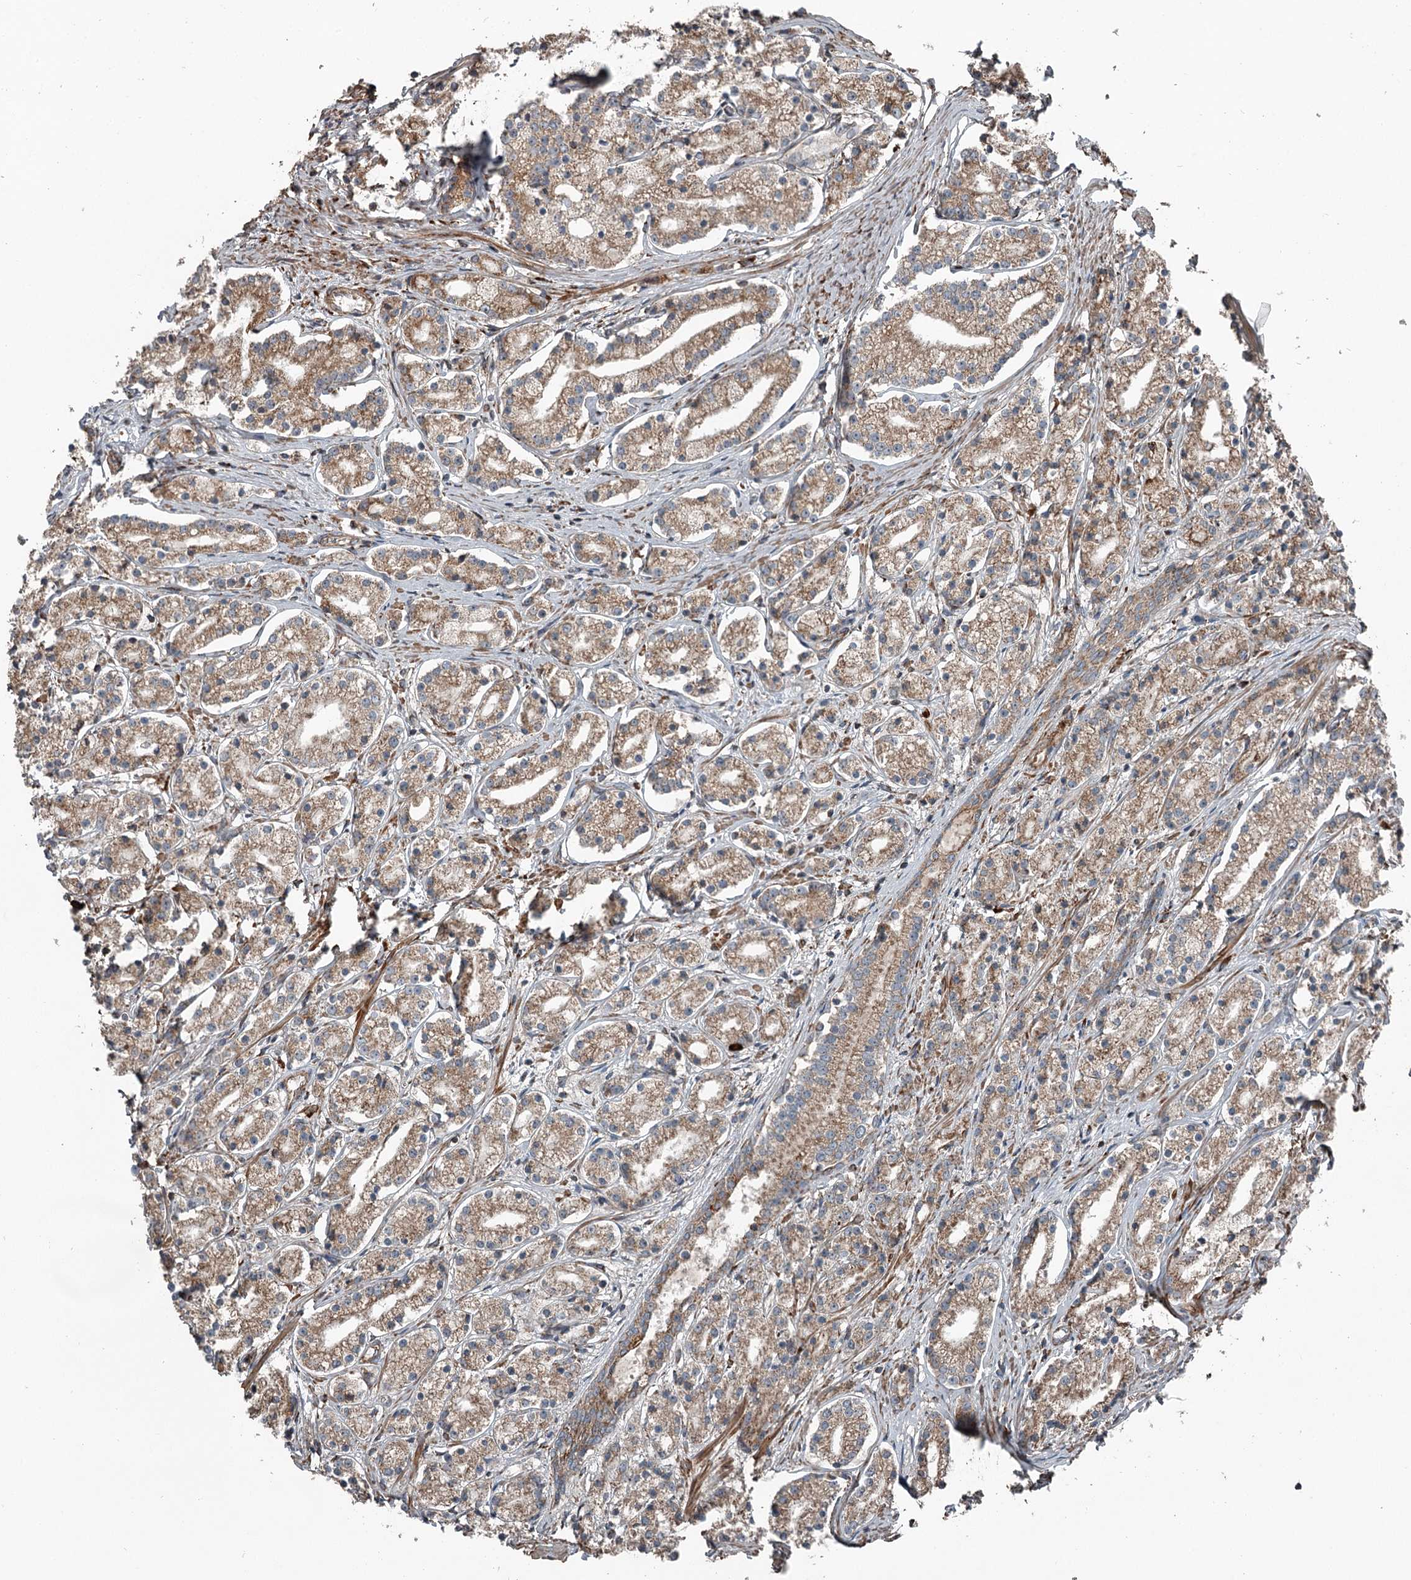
{"staining": {"intensity": "moderate", "quantity": ">75%", "location": "cytoplasmic/membranous"}, "tissue": "prostate cancer", "cell_type": "Tumor cells", "image_type": "cancer", "snomed": [{"axis": "morphology", "description": "Adenocarcinoma, High grade"}, {"axis": "topography", "description": "Prostate"}], "caption": "Moderate cytoplasmic/membranous positivity is present in about >75% of tumor cells in prostate adenocarcinoma (high-grade).", "gene": "RASSF8", "patient": {"sex": "male", "age": 69}}